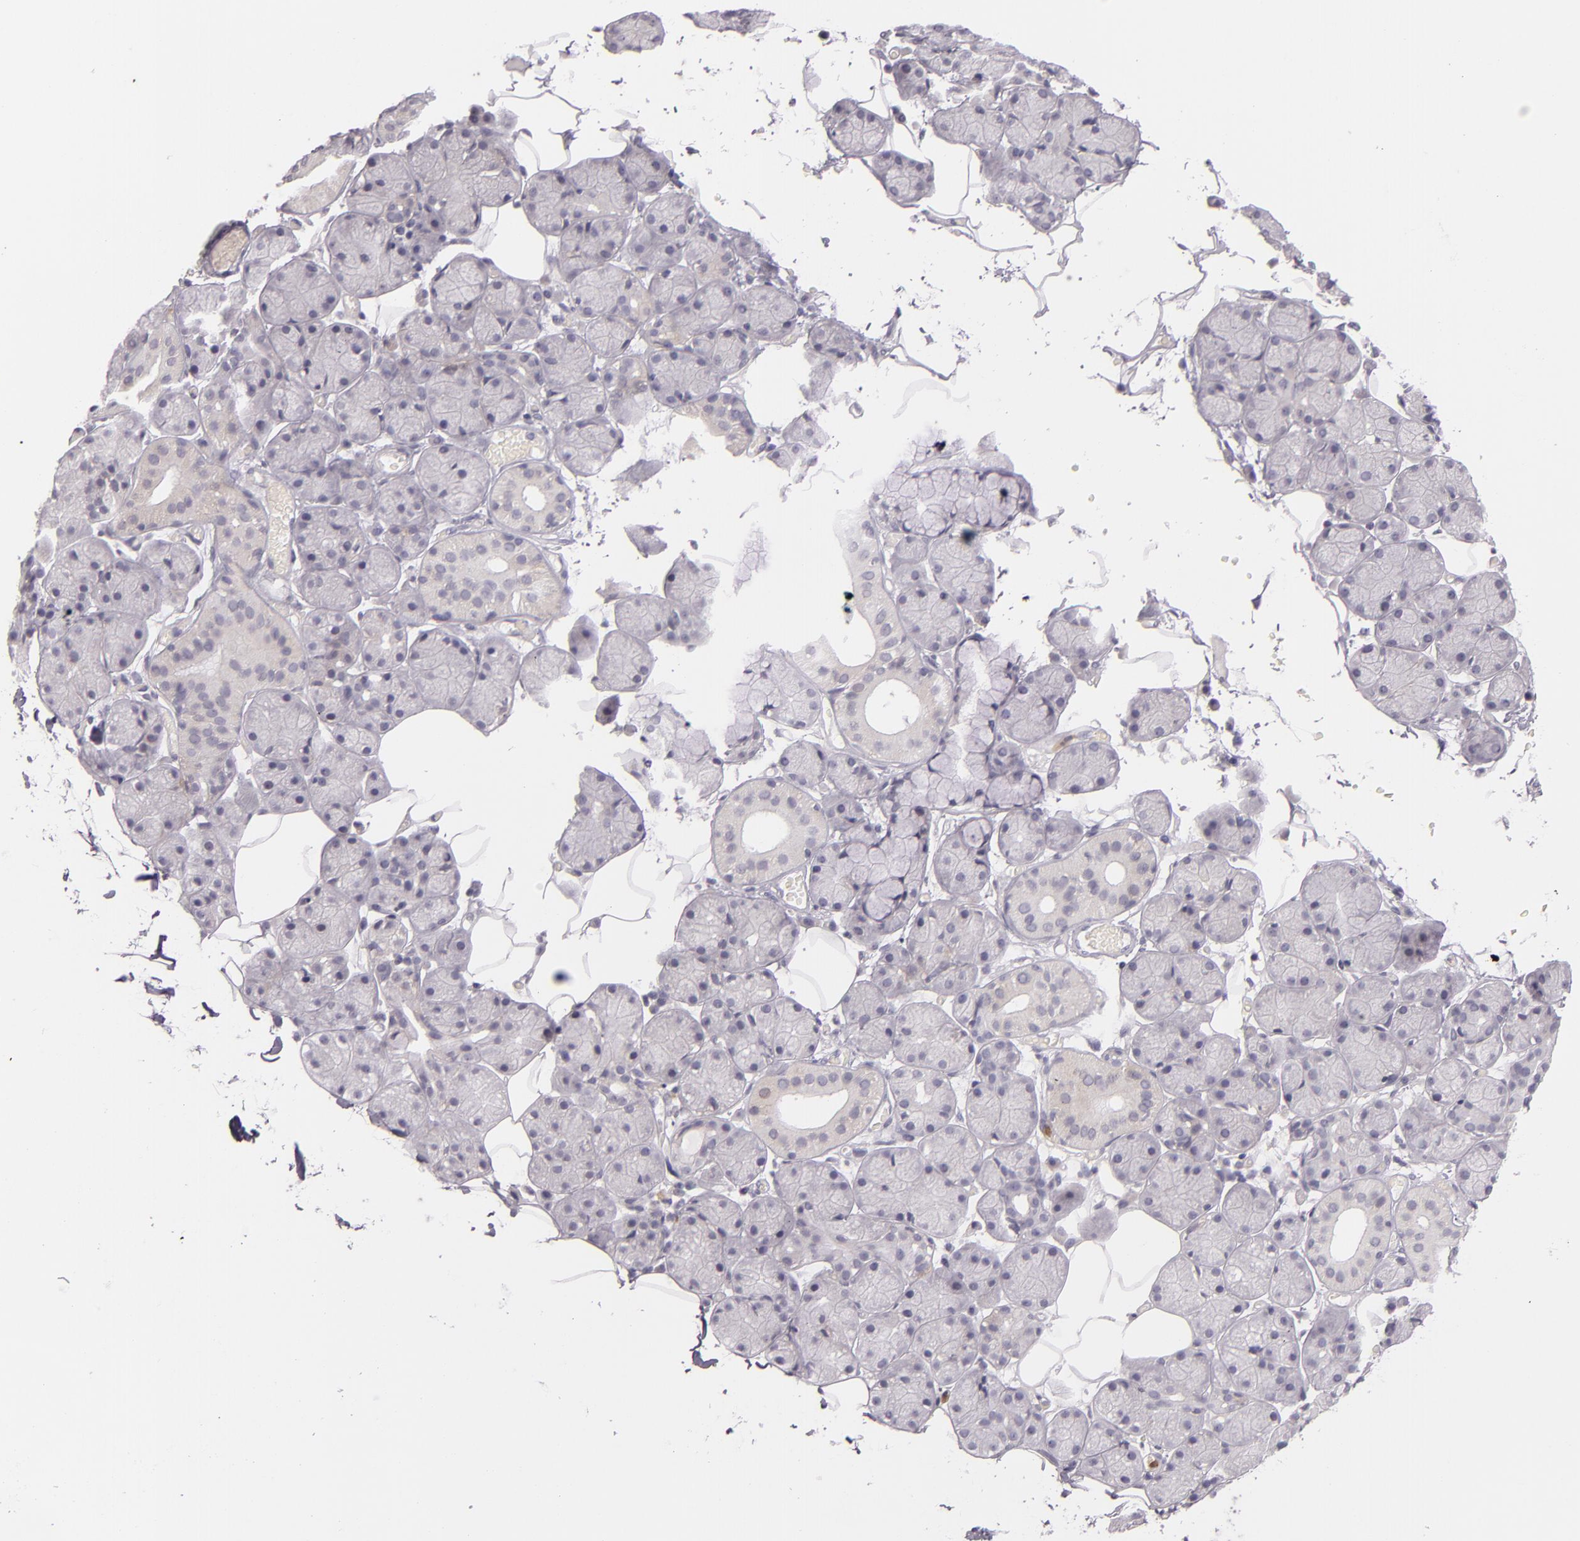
{"staining": {"intensity": "negative", "quantity": "none", "location": "none"}, "tissue": "salivary gland", "cell_type": "Glandular cells", "image_type": "normal", "snomed": [{"axis": "morphology", "description": "Normal tissue, NOS"}, {"axis": "topography", "description": "Salivary gland"}], "caption": "DAB immunohistochemical staining of unremarkable salivary gland reveals no significant staining in glandular cells. (Immunohistochemistry (ihc), brightfield microscopy, high magnification).", "gene": "FAM181A", "patient": {"sex": "male", "age": 54}}